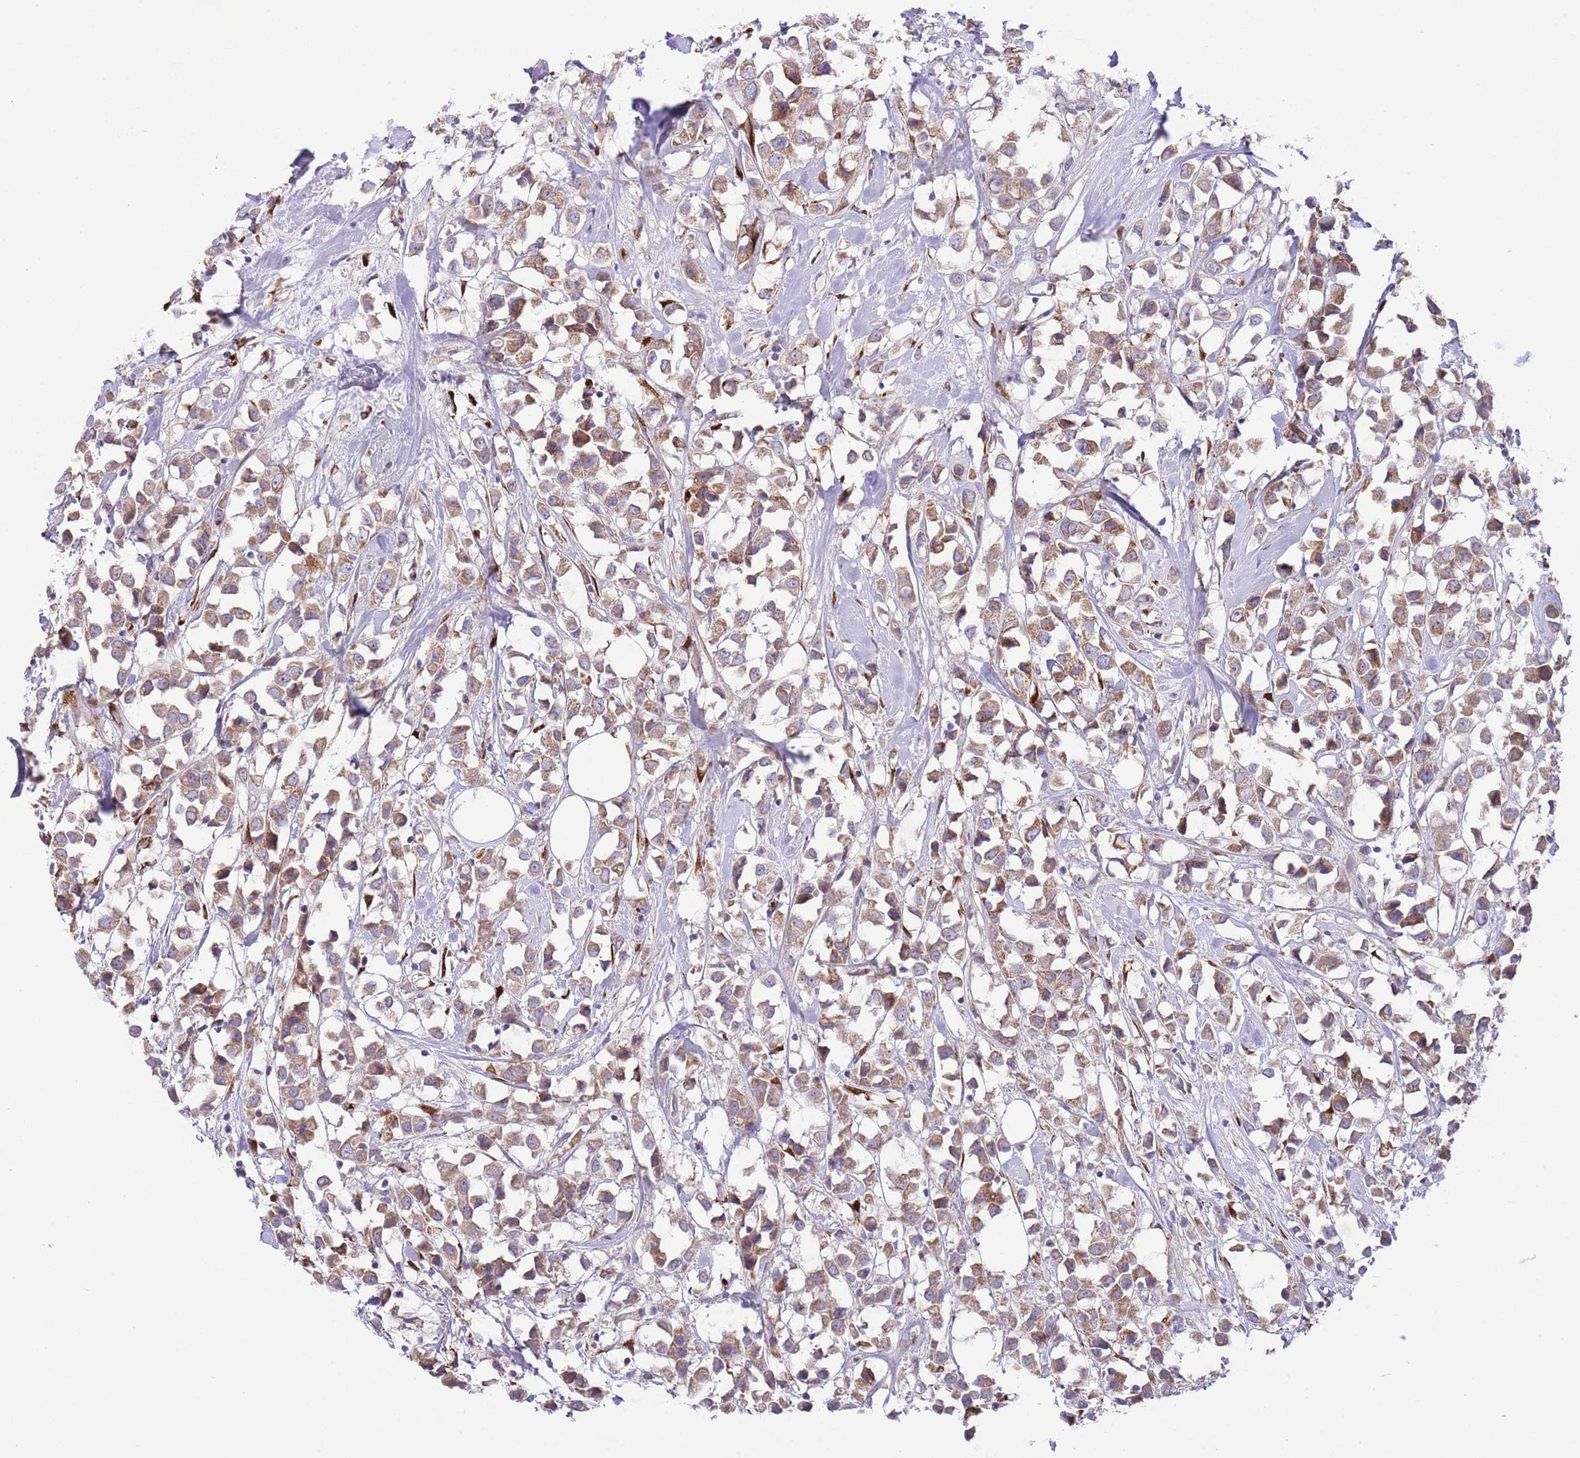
{"staining": {"intensity": "moderate", "quantity": ">75%", "location": "cytoplasmic/membranous"}, "tissue": "breast cancer", "cell_type": "Tumor cells", "image_type": "cancer", "snomed": [{"axis": "morphology", "description": "Duct carcinoma"}, {"axis": "topography", "description": "Breast"}], "caption": "Moderate cytoplasmic/membranous expression is identified in about >75% of tumor cells in breast invasive ductal carcinoma. (DAB (3,3'-diaminobenzidine) IHC with brightfield microscopy, high magnification).", "gene": "TOMM5", "patient": {"sex": "female", "age": 61}}